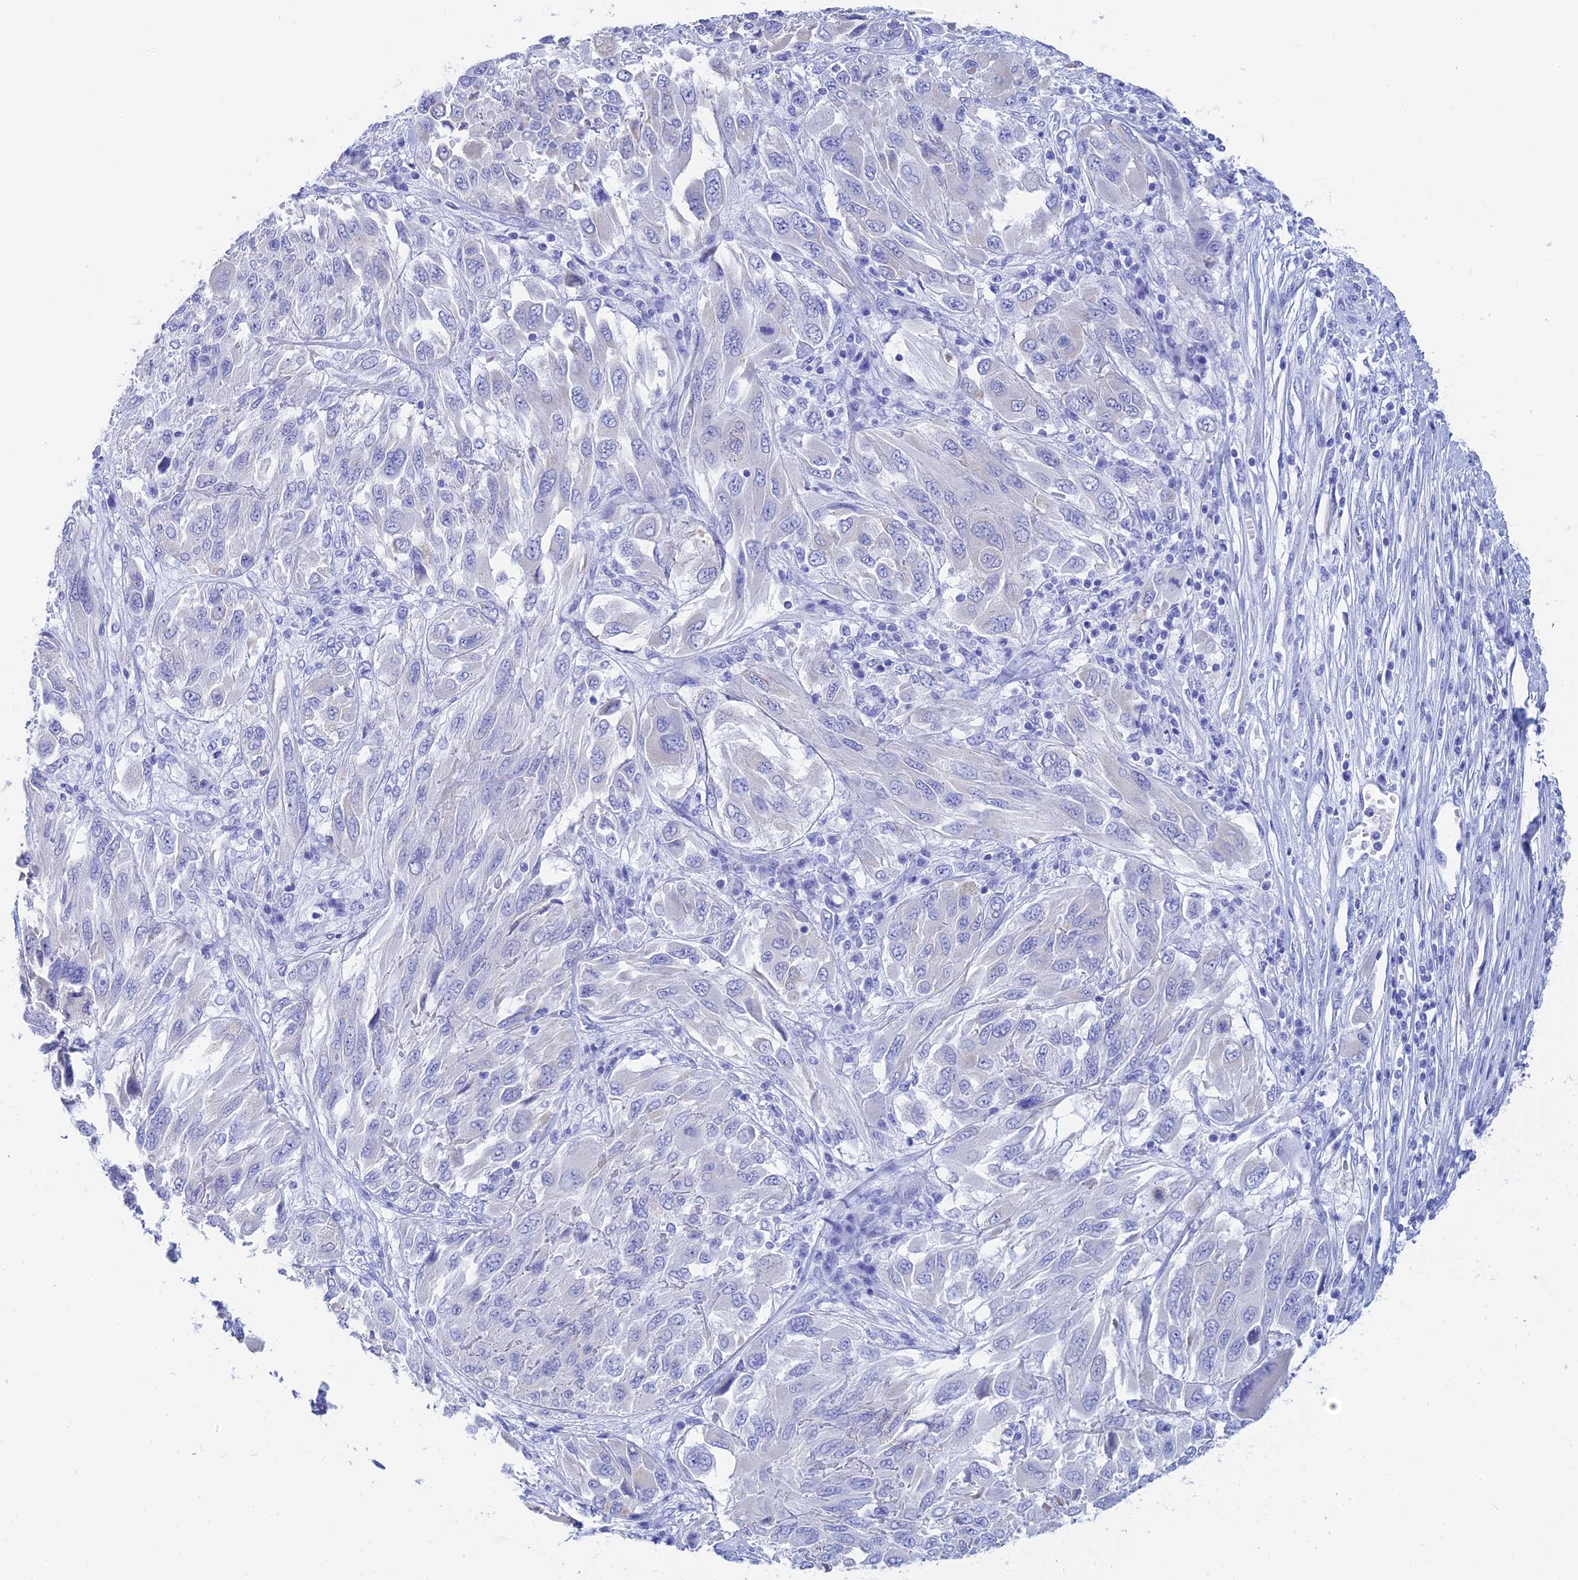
{"staining": {"intensity": "negative", "quantity": "none", "location": "none"}, "tissue": "melanoma", "cell_type": "Tumor cells", "image_type": "cancer", "snomed": [{"axis": "morphology", "description": "Malignant melanoma, NOS"}, {"axis": "topography", "description": "Skin"}], "caption": "Immunohistochemistry (IHC) of melanoma displays no expression in tumor cells.", "gene": "TEX101", "patient": {"sex": "female", "age": 91}}